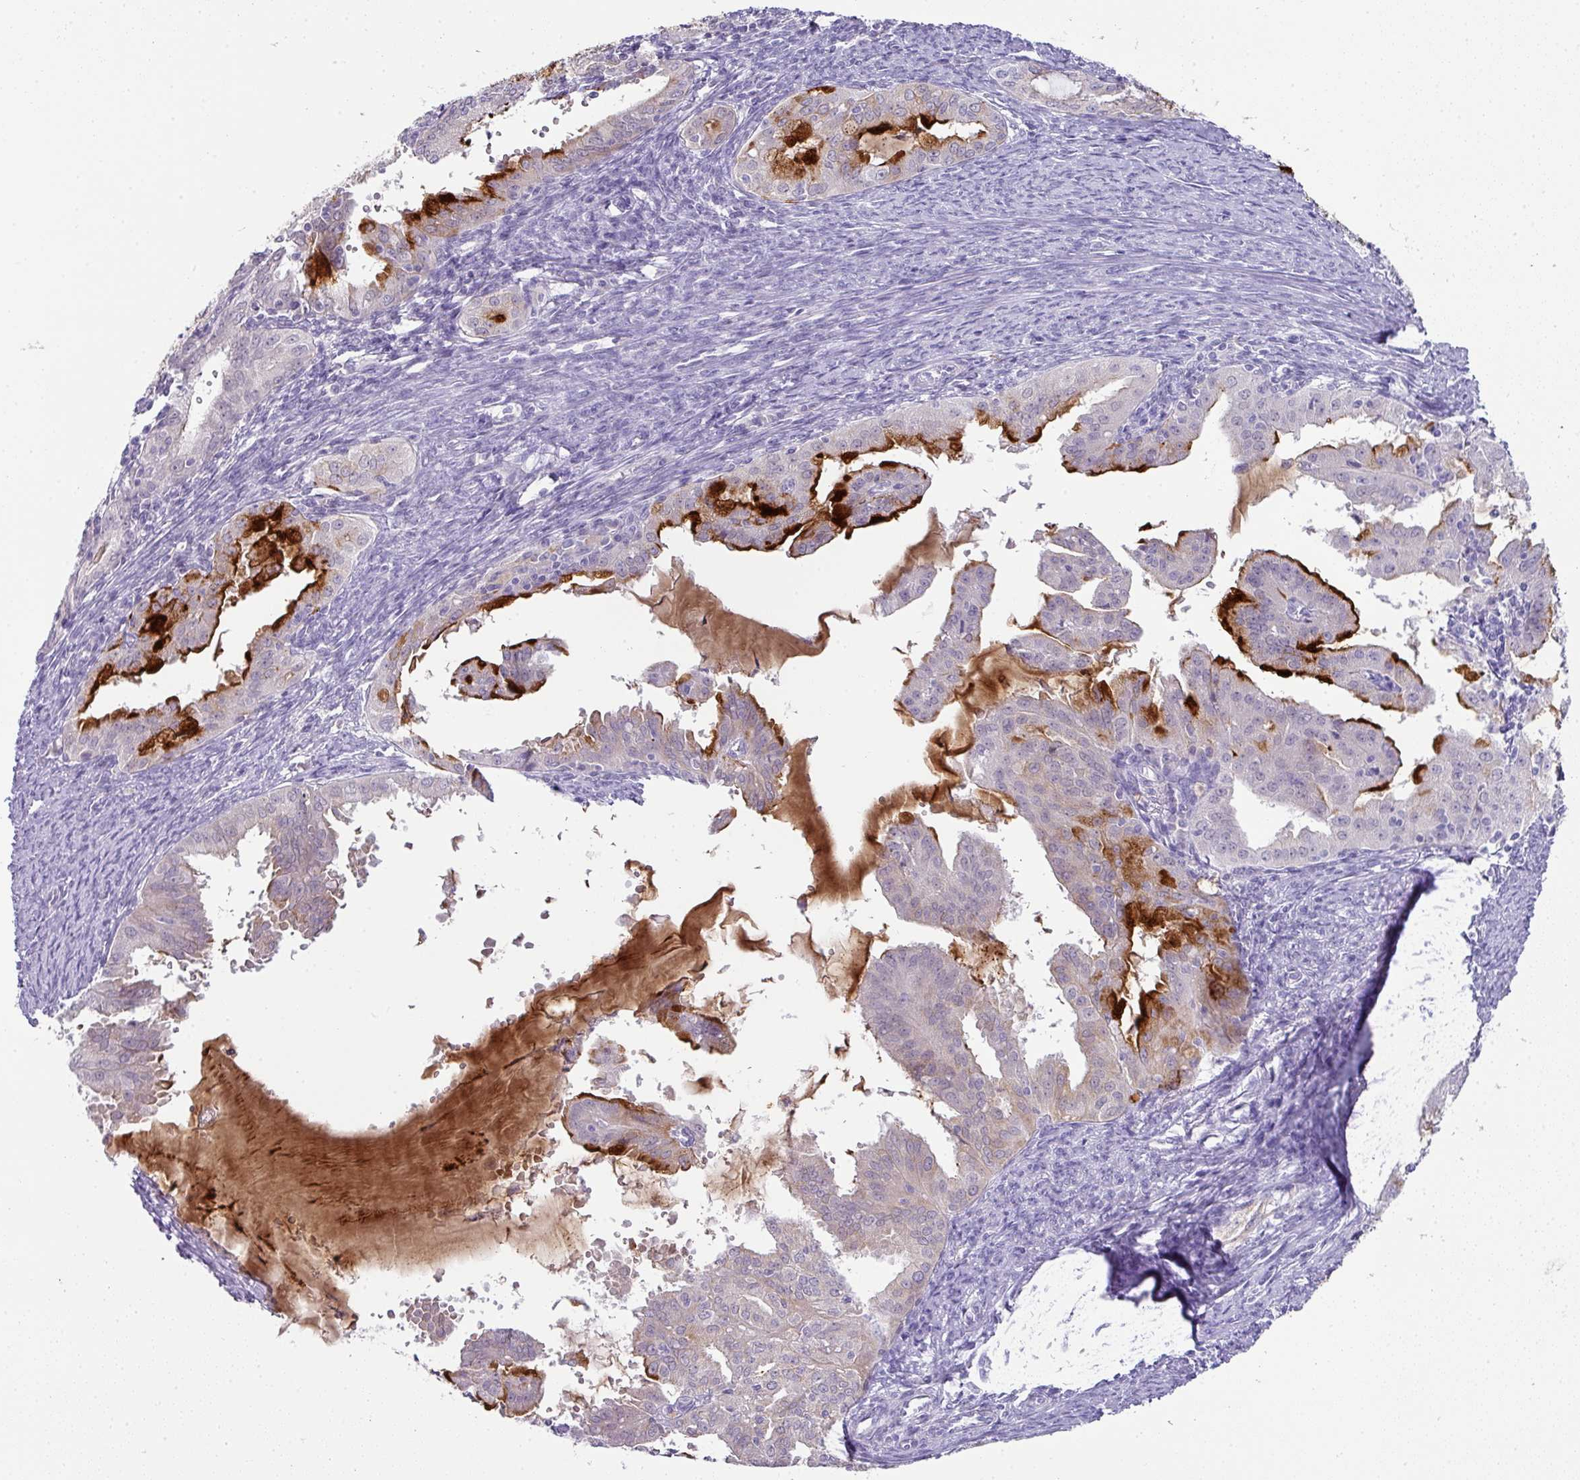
{"staining": {"intensity": "strong", "quantity": "<25%", "location": "cytoplasmic/membranous"}, "tissue": "endometrial cancer", "cell_type": "Tumor cells", "image_type": "cancer", "snomed": [{"axis": "morphology", "description": "Adenocarcinoma, NOS"}, {"axis": "topography", "description": "Endometrium"}], "caption": "The histopathology image reveals immunohistochemical staining of endometrial adenocarcinoma. There is strong cytoplasmic/membranous expression is seen in about <25% of tumor cells.", "gene": "FGF17", "patient": {"sex": "female", "age": 70}}